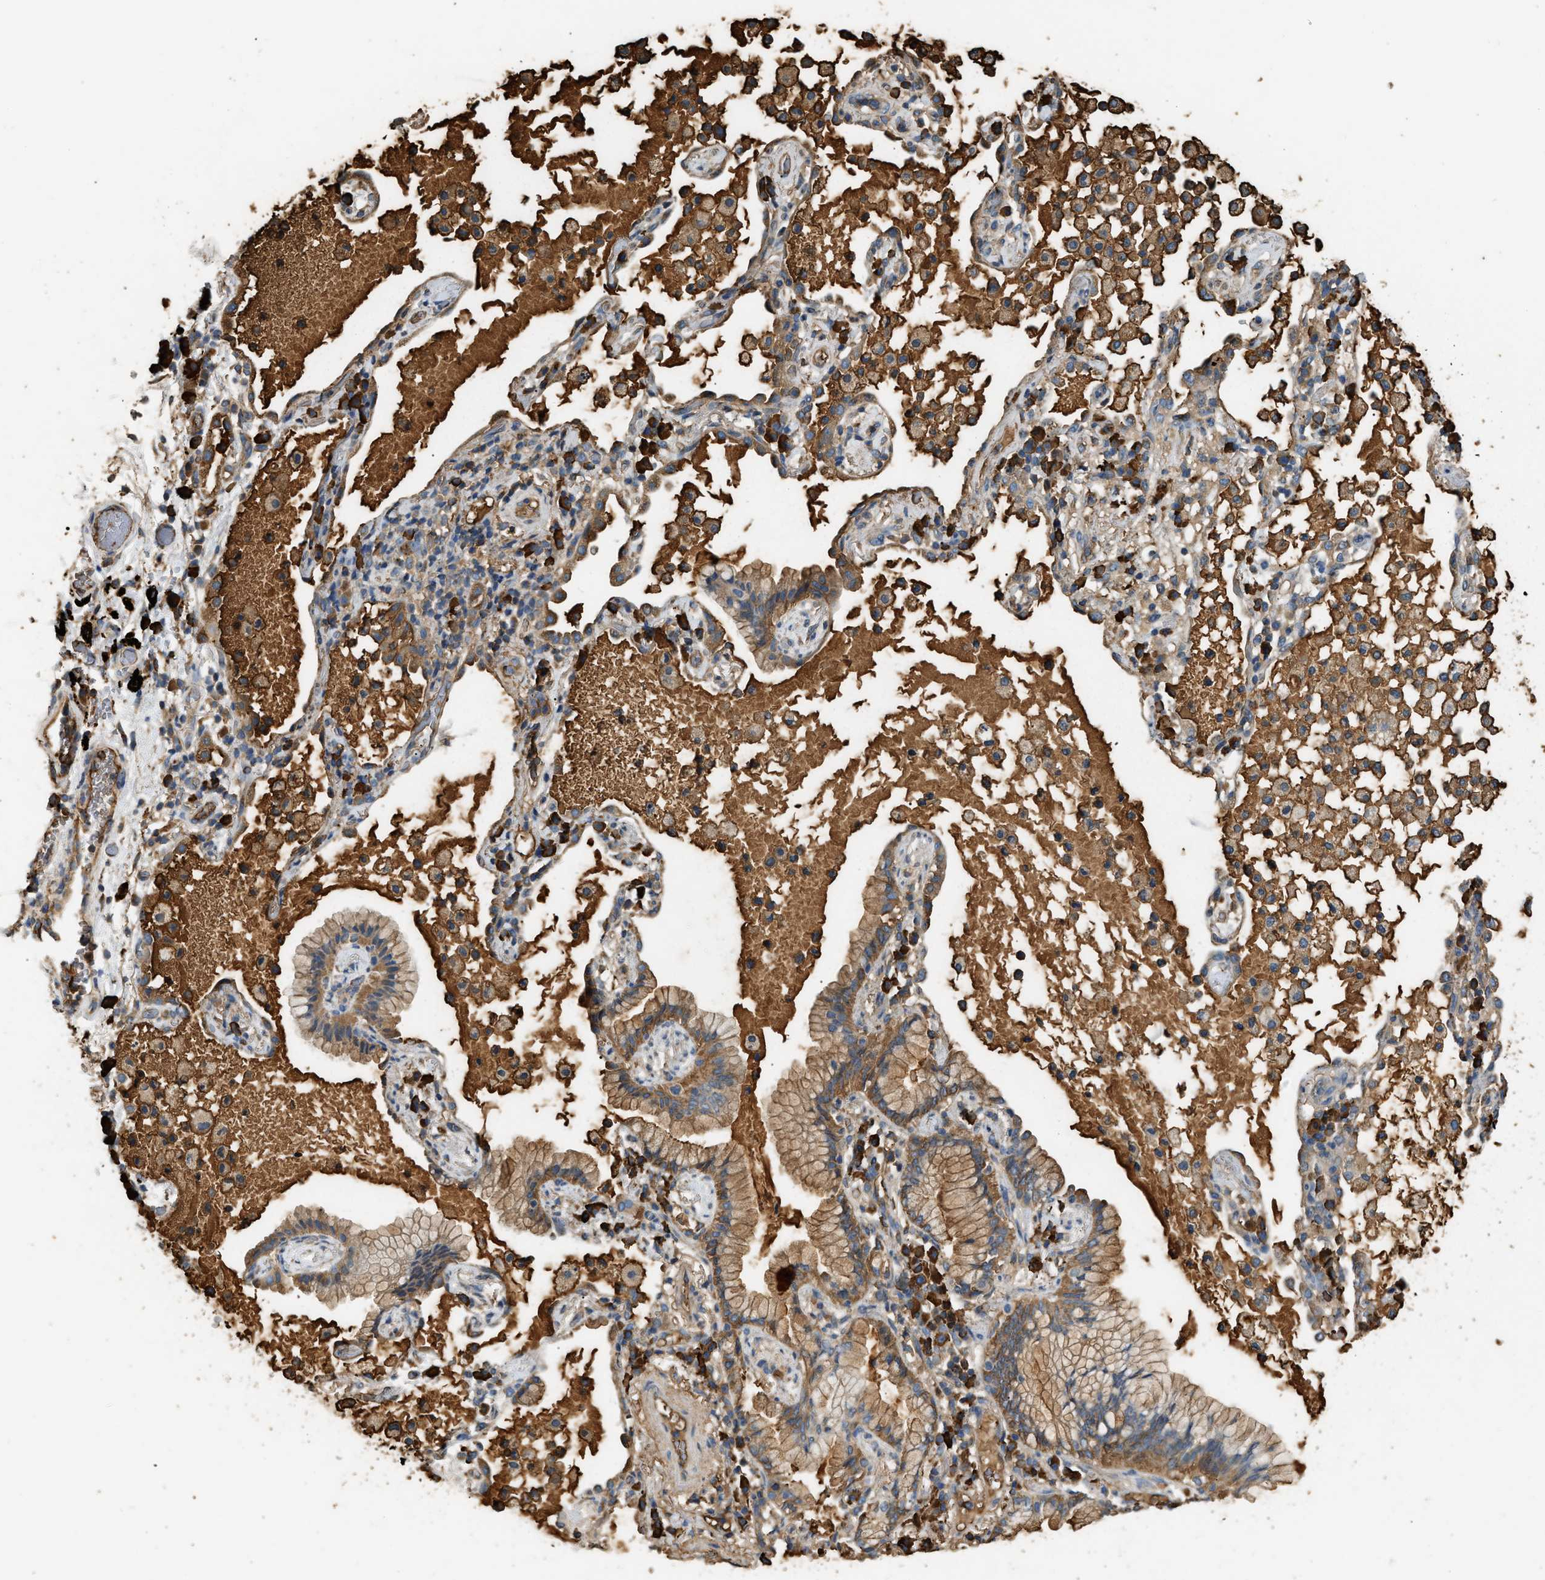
{"staining": {"intensity": "moderate", "quantity": ">75%", "location": "cytoplasmic/membranous"}, "tissue": "lung cancer", "cell_type": "Tumor cells", "image_type": "cancer", "snomed": [{"axis": "morphology", "description": "Adenocarcinoma, NOS"}, {"axis": "topography", "description": "Lung"}], "caption": "An image of human adenocarcinoma (lung) stained for a protein displays moderate cytoplasmic/membranous brown staining in tumor cells.", "gene": "TMEM268", "patient": {"sex": "female", "age": 70}}